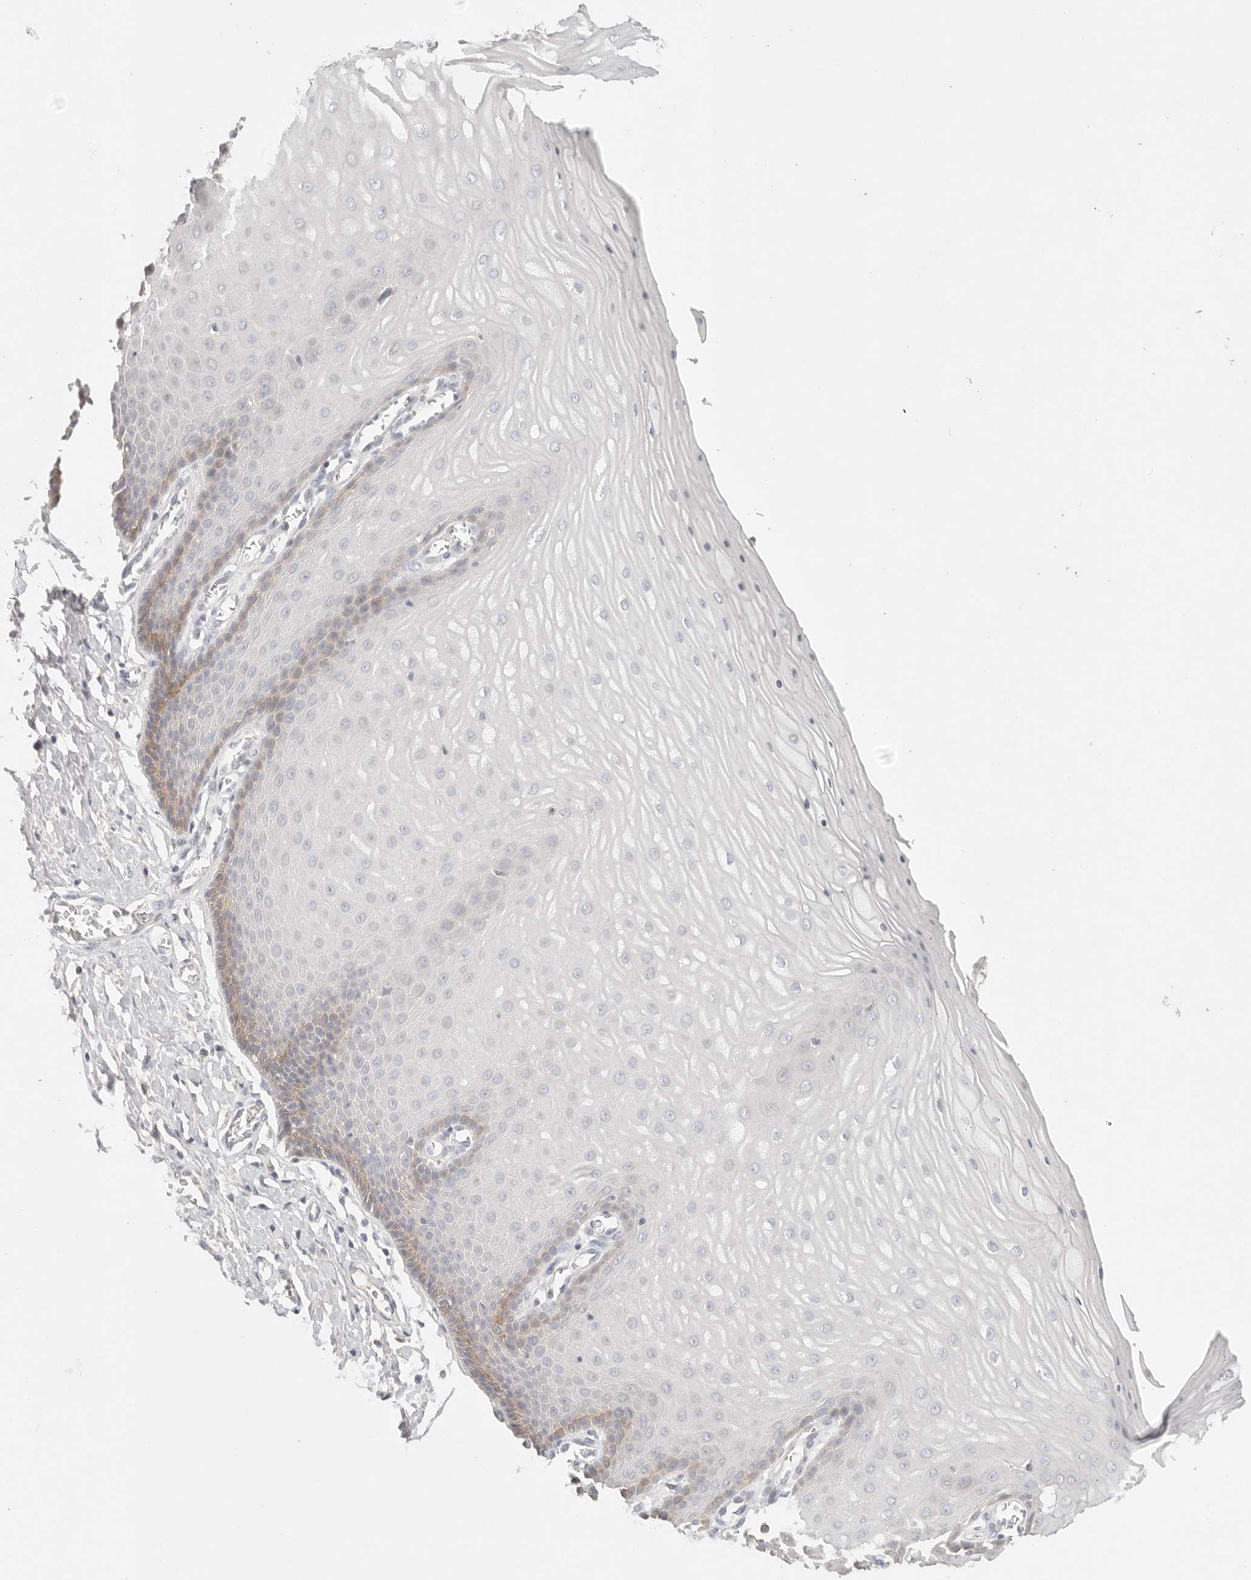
{"staining": {"intensity": "weak", "quantity": "<25%", "location": "cytoplasmic/membranous"}, "tissue": "cervix", "cell_type": "Glandular cells", "image_type": "normal", "snomed": [{"axis": "morphology", "description": "Normal tissue, NOS"}, {"axis": "topography", "description": "Cervix"}], "caption": "Immunohistochemistry photomicrograph of unremarkable cervix: cervix stained with DAB (3,3'-diaminobenzidine) reveals no significant protein positivity in glandular cells.", "gene": "CEP120", "patient": {"sex": "female", "age": 55}}